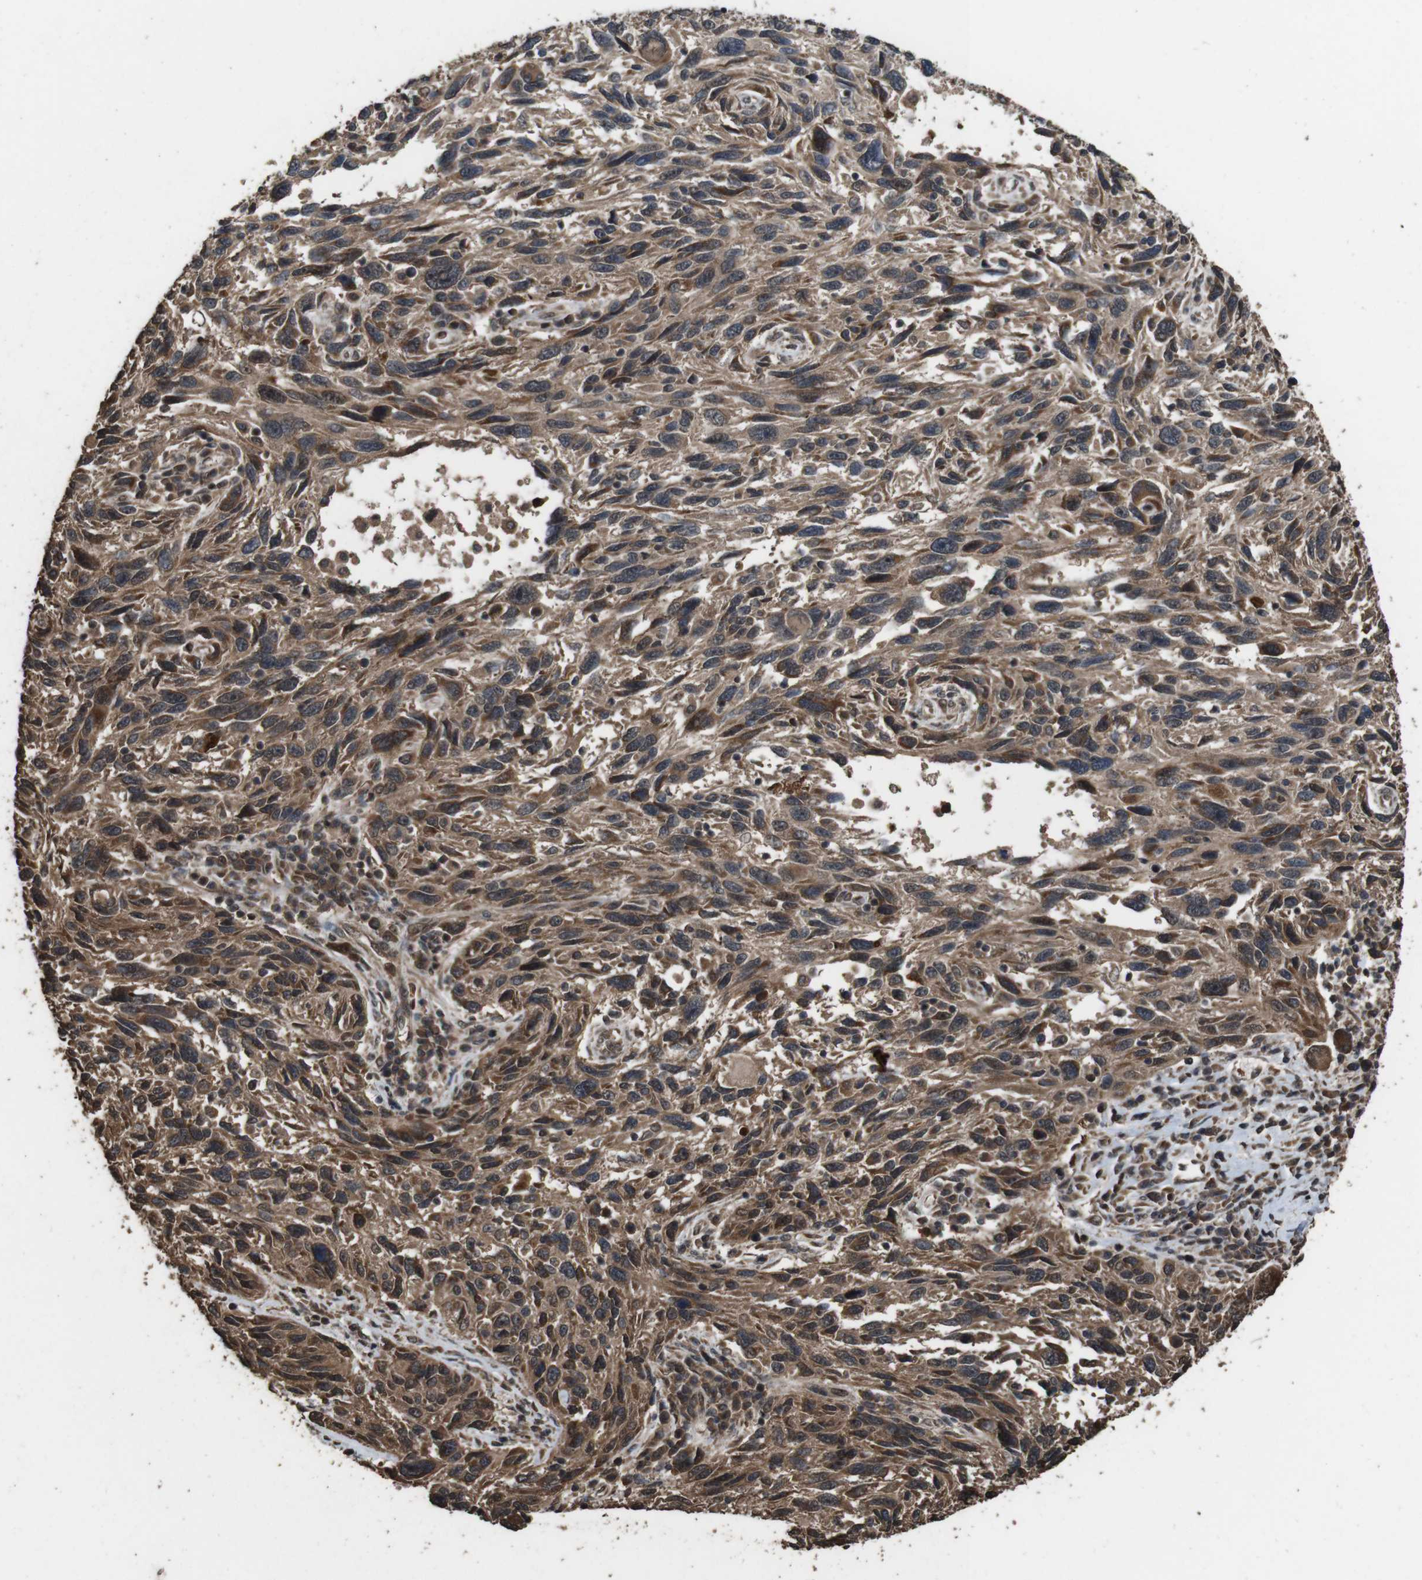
{"staining": {"intensity": "moderate", "quantity": ">75%", "location": "cytoplasmic/membranous"}, "tissue": "melanoma", "cell_type": "Tumor cells", "image_type": "cancer", "snomed": [{"axis": "morphology", "description": "Malignant melanoma, NOS"}, {"axis": "topography", "description": "Skin"}], "caption": "A medium amount of moderate cytoplasmic/membranous positivity is identified in about >75% of tumor cells in melanoma tissue.", "gene": "RRAS2", "patient": {"sex": "male", "age": 53}}